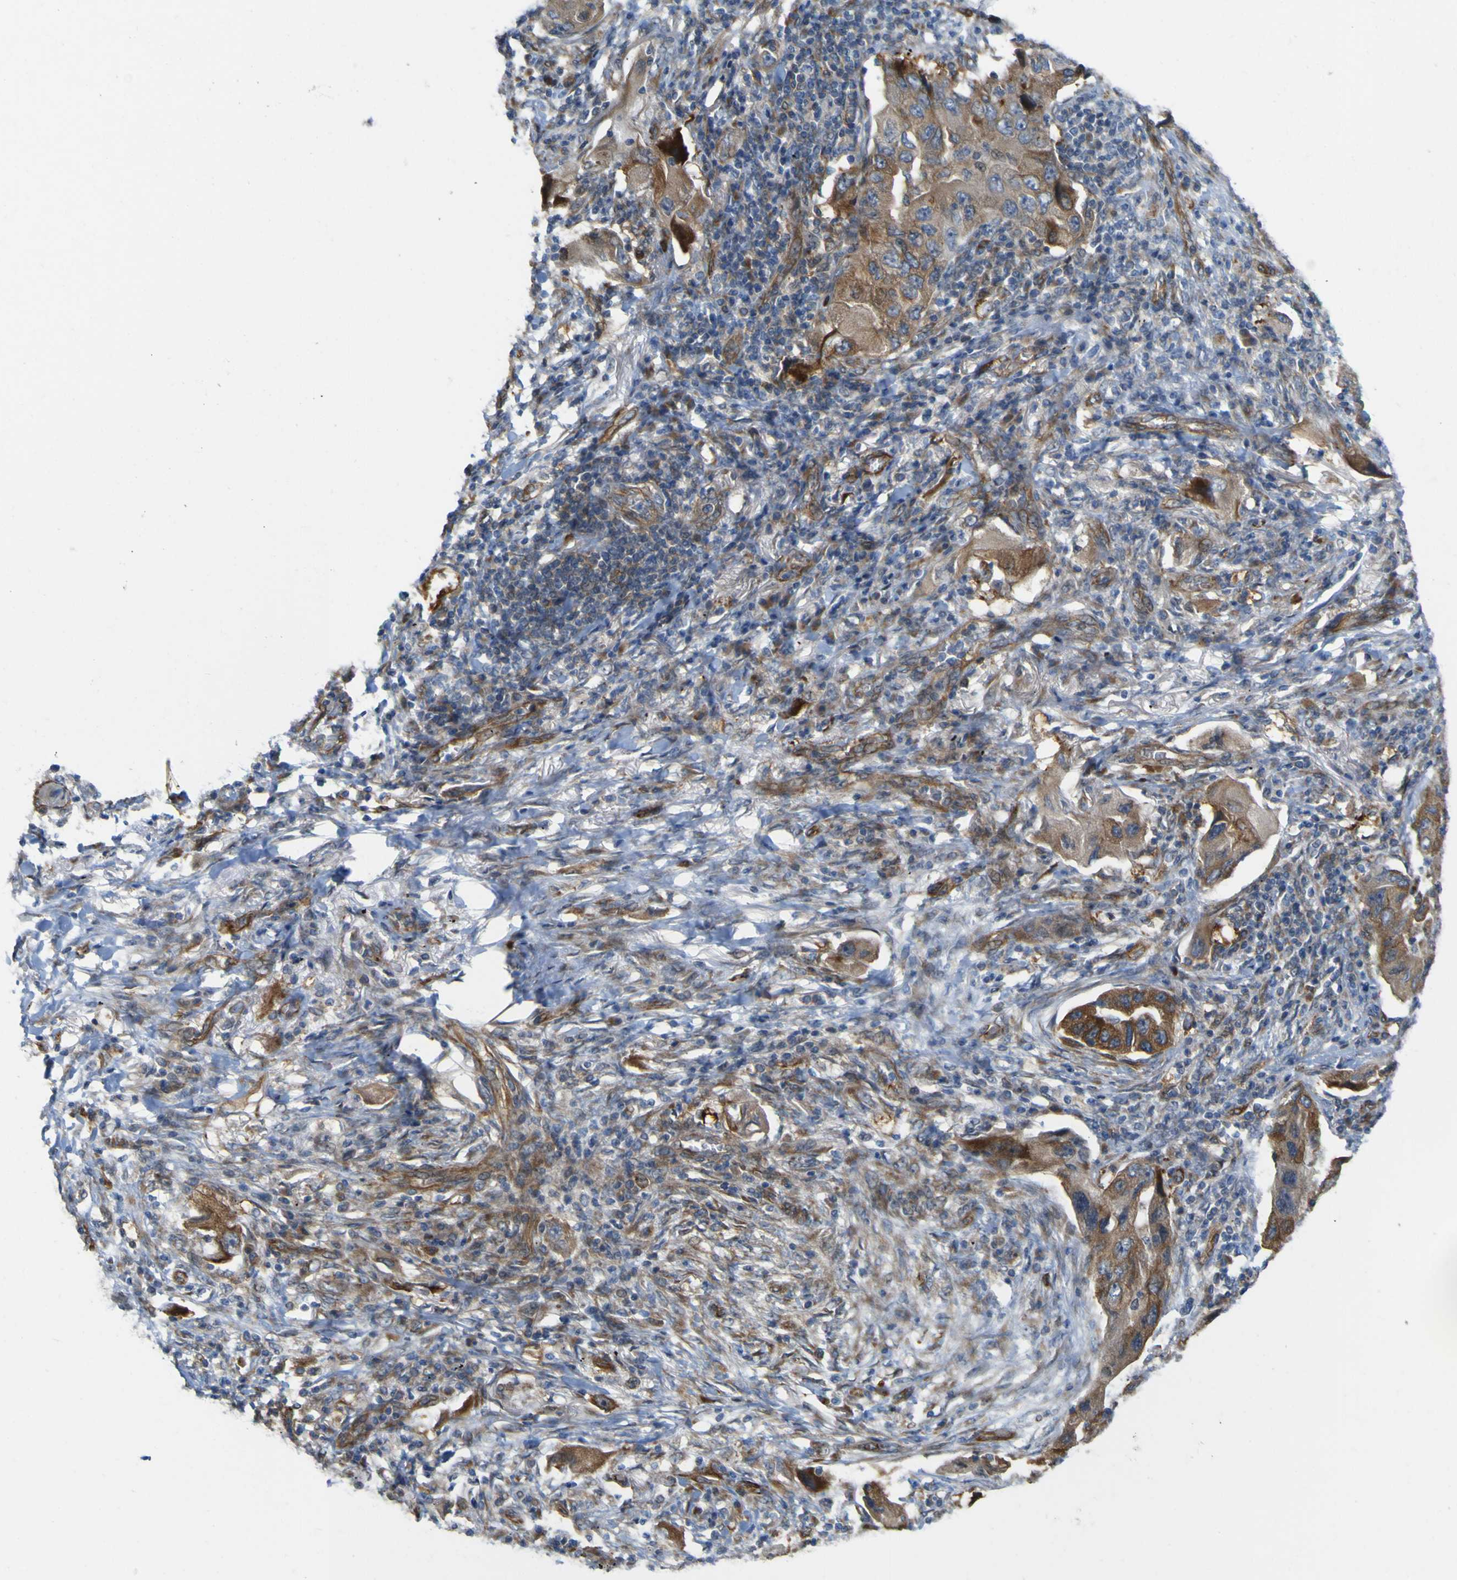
{"staining": {"intensity": "moderate", "quantity": ">75%", "location": "cytoplasmic/membranous"}, "tissue": "lung cancer", "cell_type": "Tumor cells", "image_type": "cancer", "snomed": [{"axis": "morphology", "description": "Adenocarcinoma, NOS"}, {"axis": "topography", "description": "Lung"}], "caption": "Immunohistochemistry staining of adenocarcinoma (lung), which displays medium levels of moderate cytoplasmic/membranous positivity in approximately >75% of tumor cells indicating moderate cytoplasmic/membranous protein staining. The staining was performed using DAB (3,3'-diaminobenzidine) (brown) for protein detection and nuclei were counterstained in hematoxylin (blue).", "gene": "JPH1", "patient": {"sex": "female", "age": 65}}